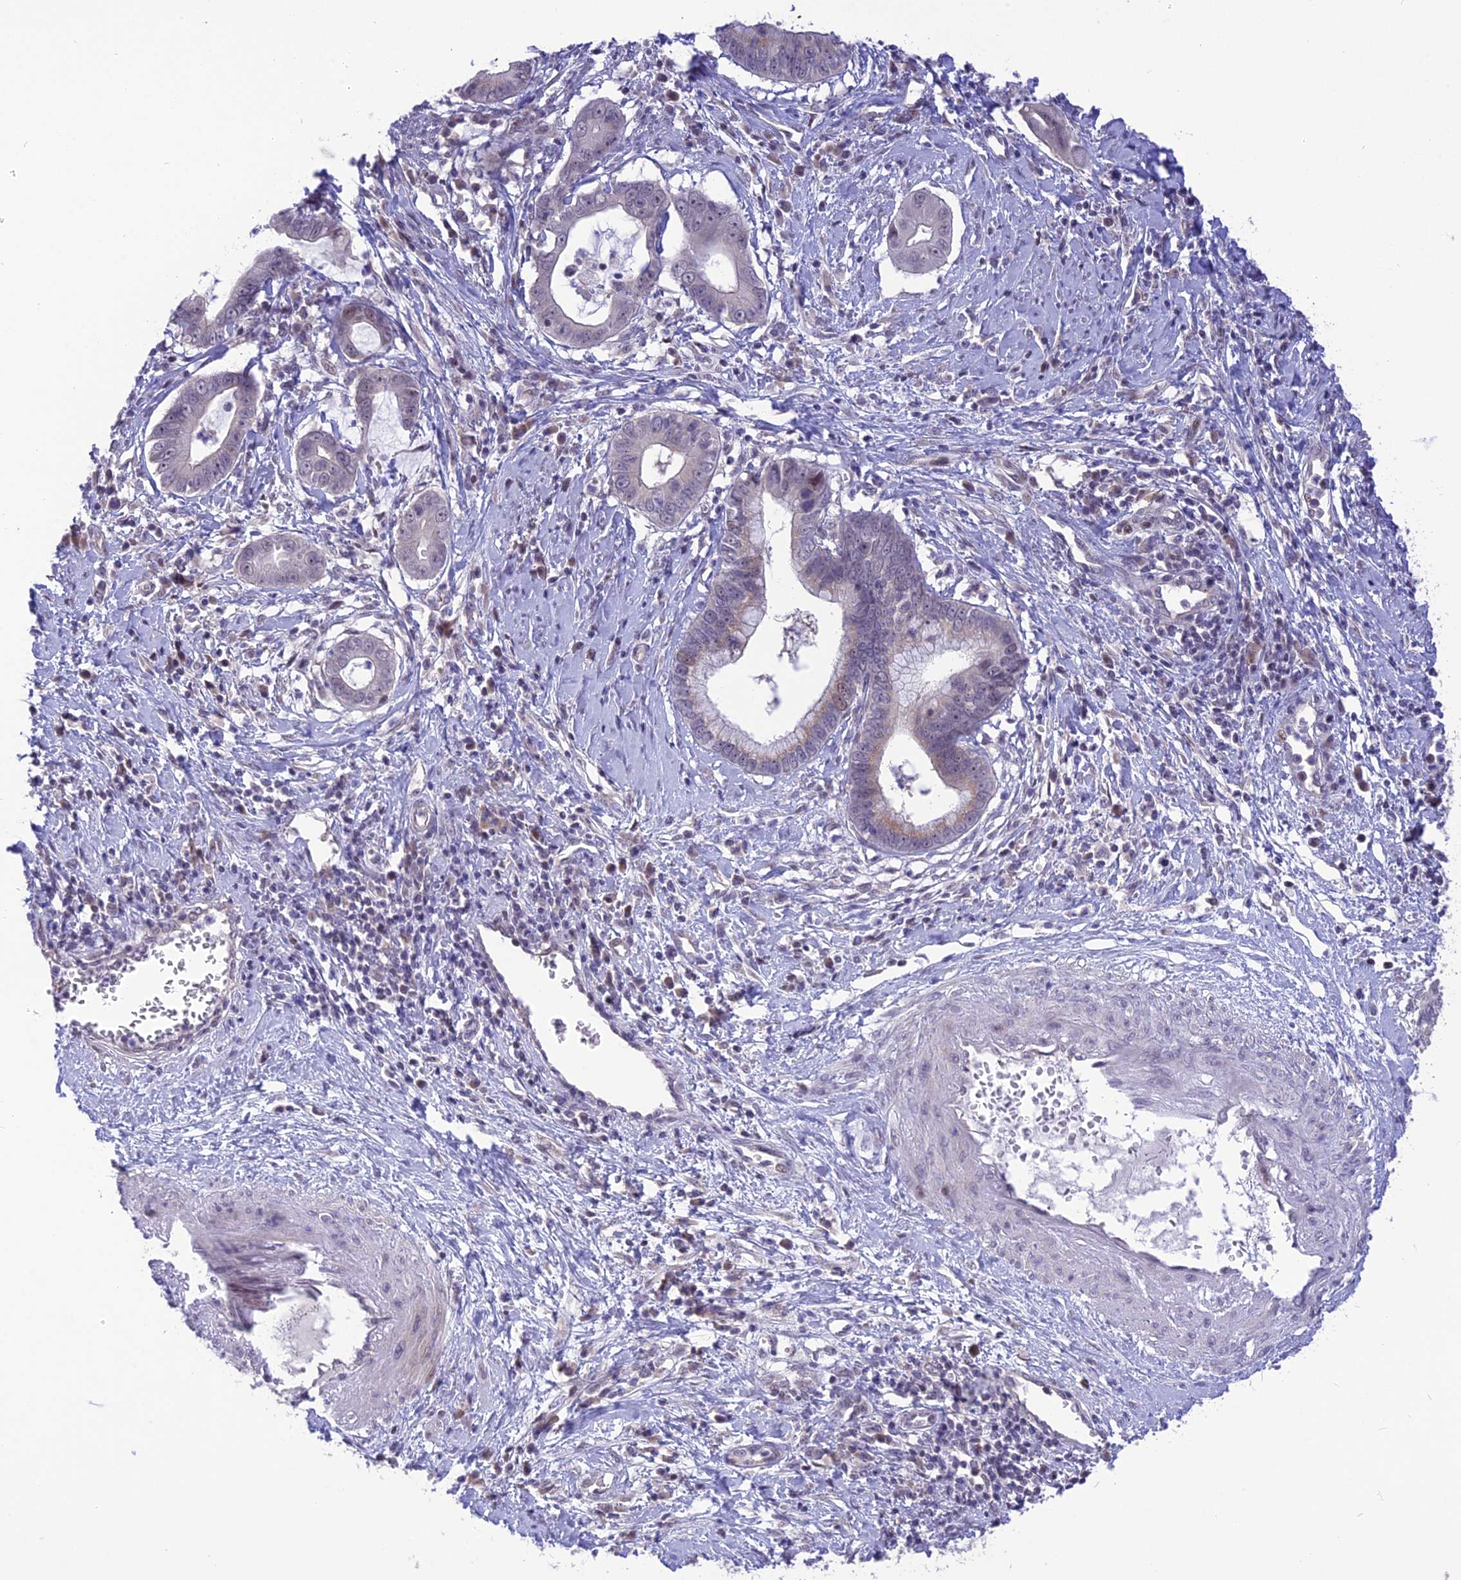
{"staining": {"intensity": "weak", "quantity": "<25%", "location": "cytoplasmic/membranous,nuclear"}, "tissue": "cervical cancer", "cell_type": "Tumor cells", "image_type": "cancer", "snomed": [{"axis": "morphology", "description": "Adenocarcinoma, NOS"}, {"axis": "topography", "description": "Cervix"}], "caption": "Histopathology image shows no protein expression in tumor cells of adenocarcinoma (cervical) tissue.", "gene": "ZNF837", "patient": {"sex": "female", "age": 44}}